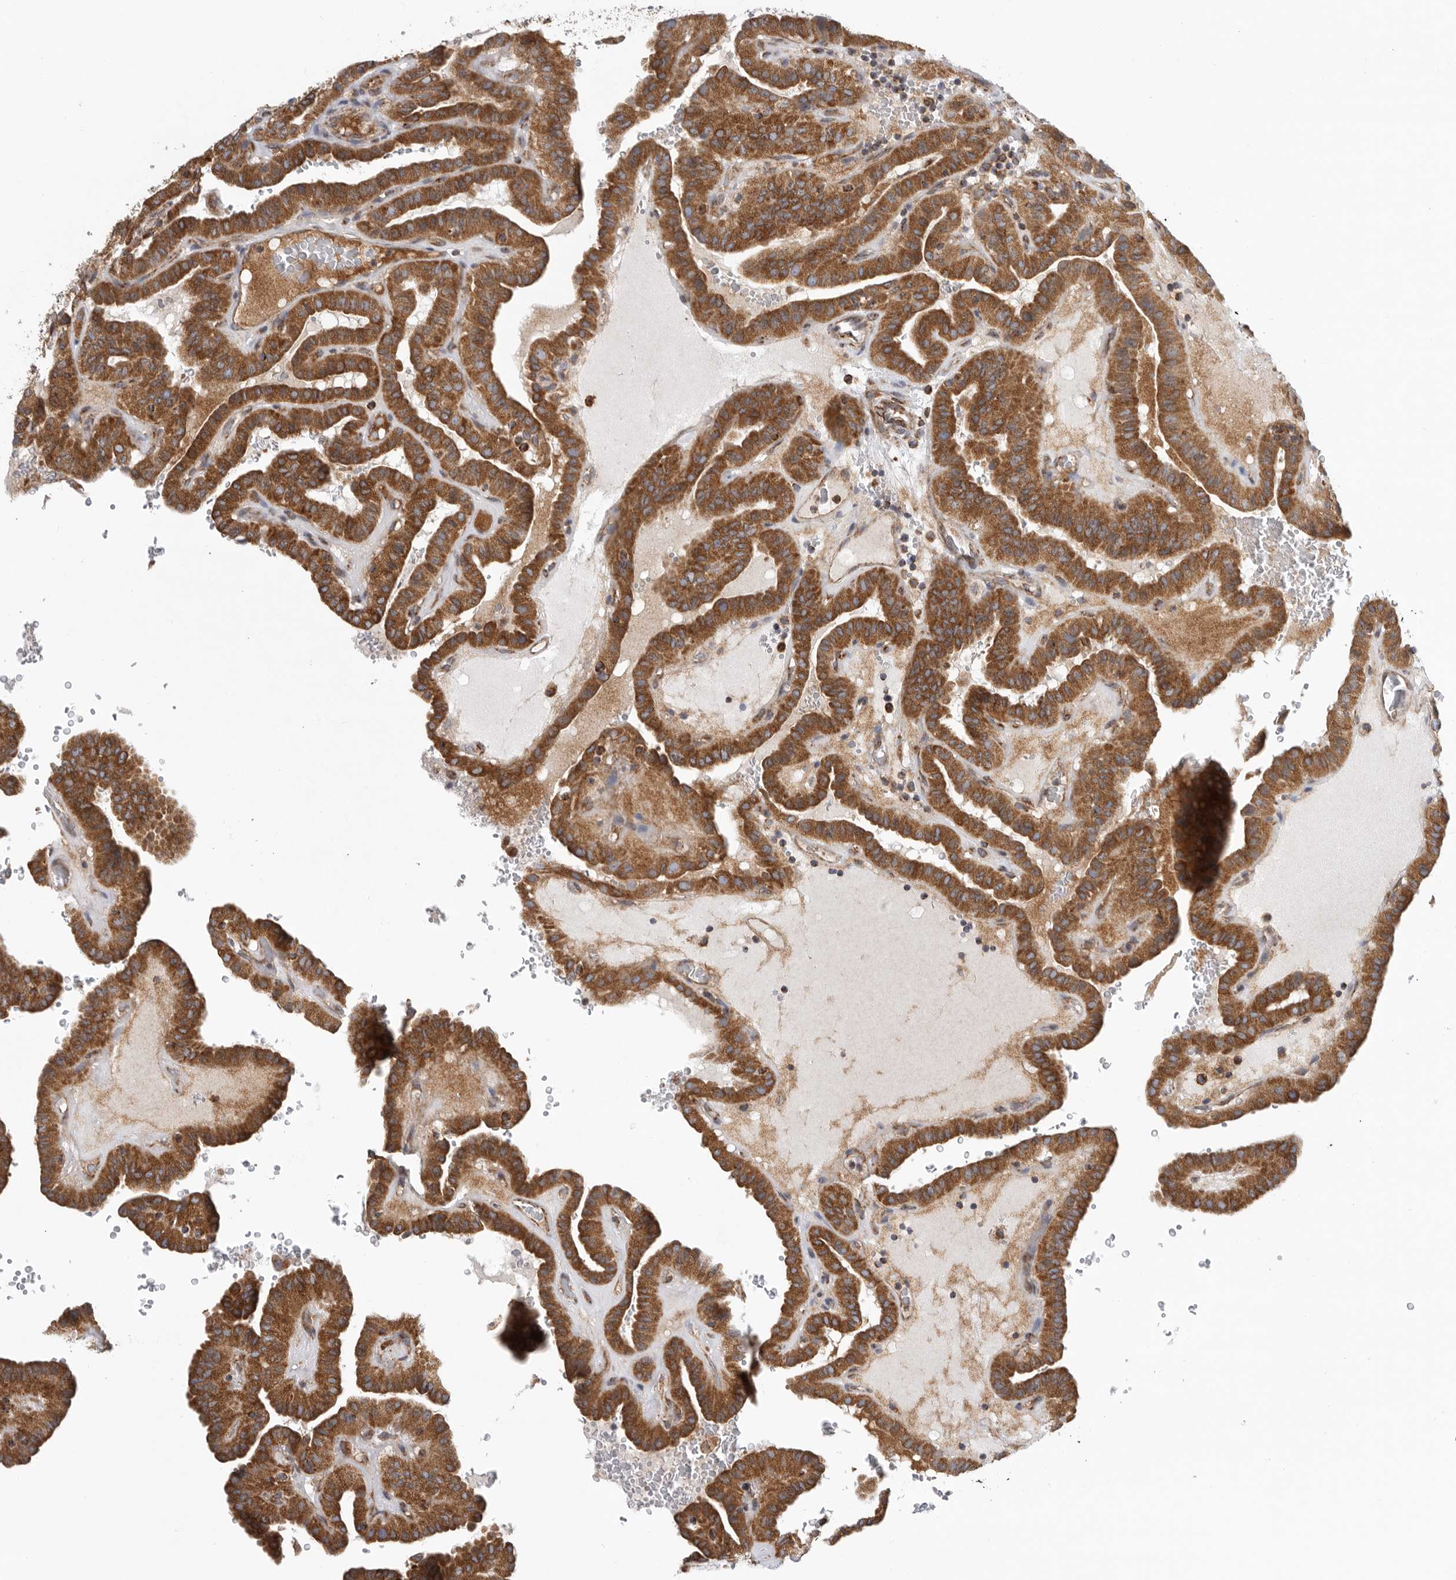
{"staining": {"intensity": "strong", "quantity": ">75%", "location": "cytoplasmic/membranous"}, "tissue": "thyroid cancer", "cell_type": "Tumor cells", "image_type": "cancer", "snomed": [{"axis": "morphology", "description": "Papillary adenocarcinoma, NOS"}, {"axis": "topography", "description": "Thyroid gland"}], "caption": "Immunohistochemical staining of thyroid cancer exhibits strong cytoplasmic/membranous protein positivity in approximately >75% of tumor cells.", "gene": "FKBP8", "patient": {"sex": "male", "age": 77}}